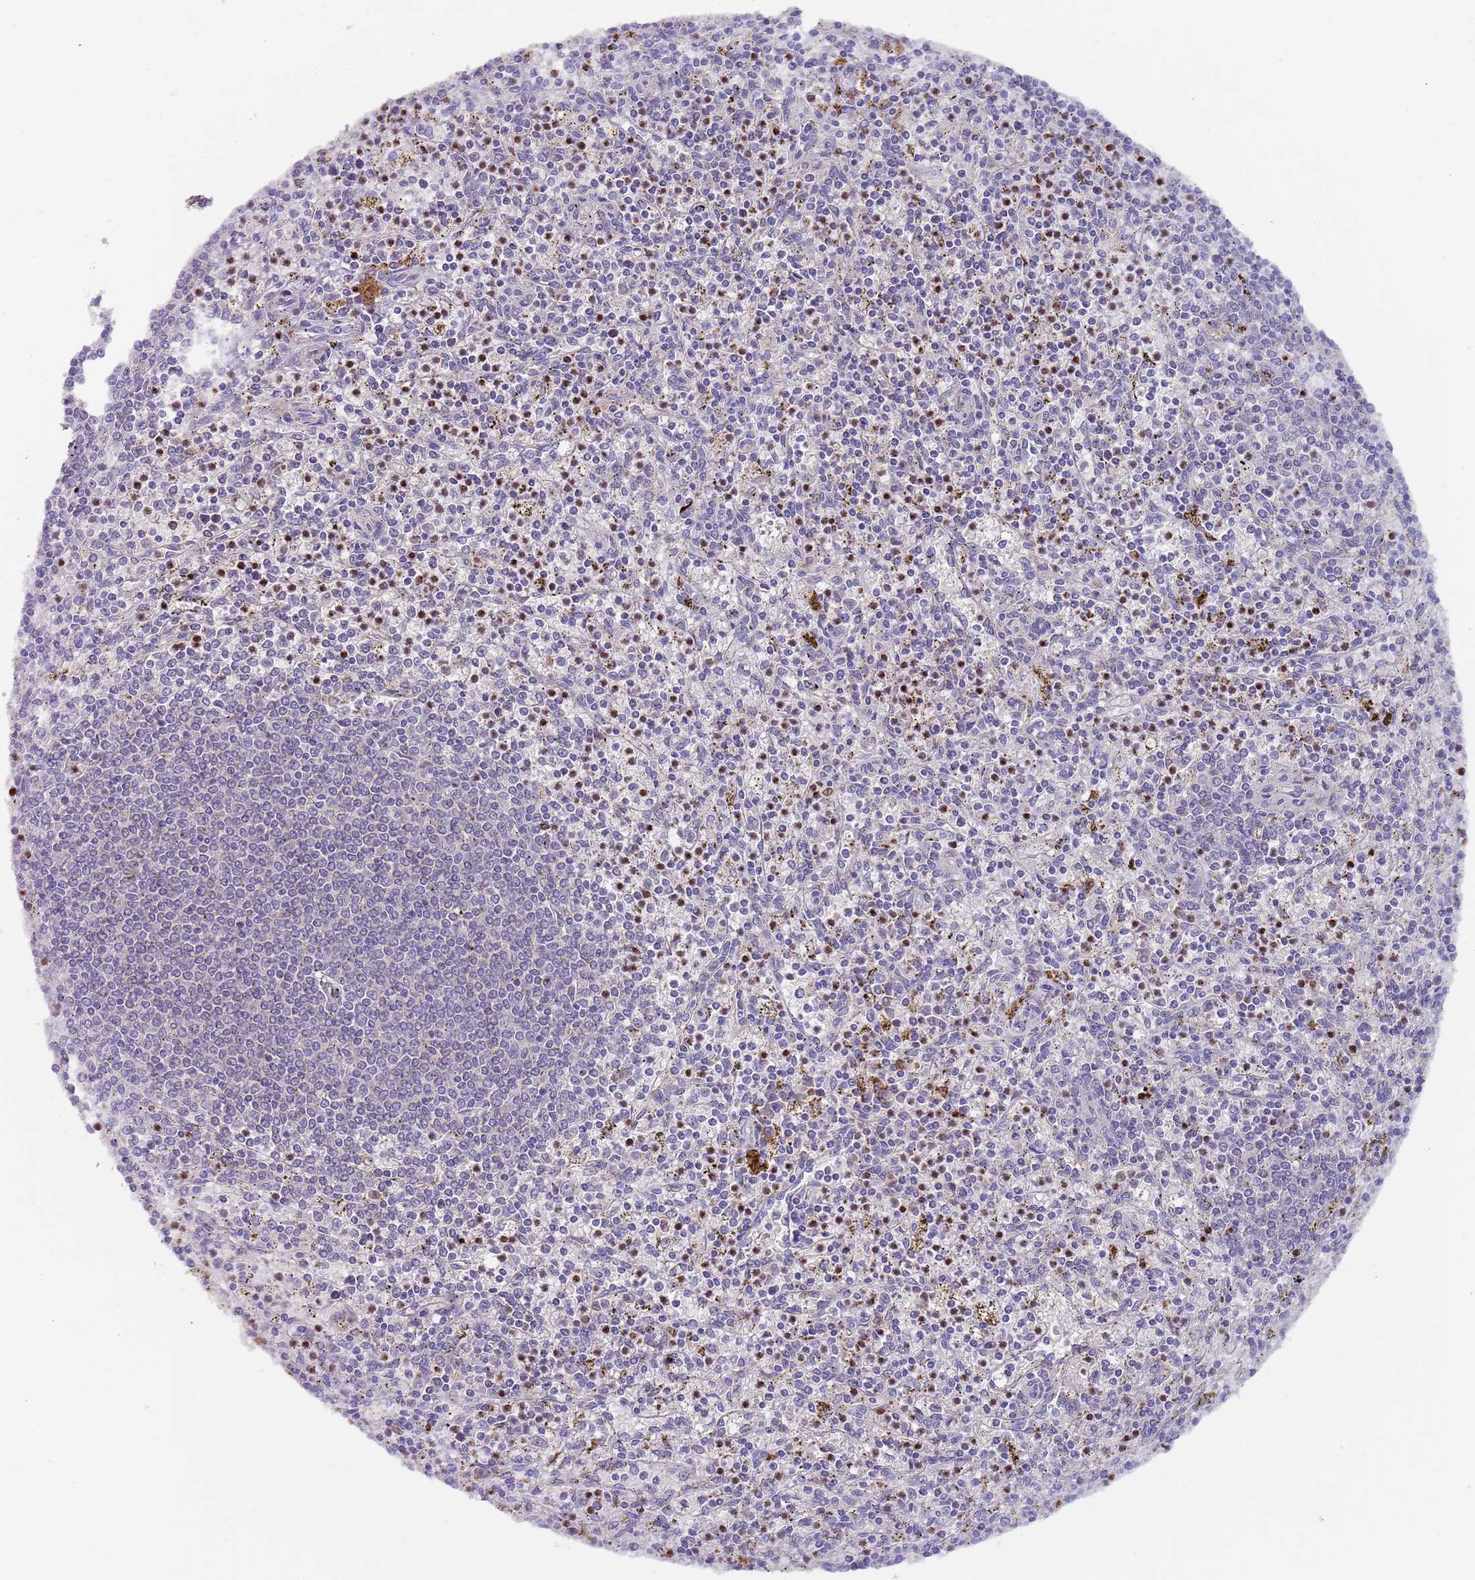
{"staining": {"intensity": "strong", "quantity": "25%-75%", "location": "cytoplasmic/membranous"}, "tissue": "spleen", "cell_type": "Cells in red pulp", "image_type": "normal", "snomed": [{"axis": "morphology", "description": "Normal tissue, NOS"}, {"axis": "topography", "description": "Spleen"}], "caption": "Immunohistochemical staining of unremarkable spleen reveals high levels of strong cytoplasmic/membranous staining in about 25%-75% of cells in red pulp.", "gene": "TMEM251", "patient": {"sex": "male", "age": 72}}